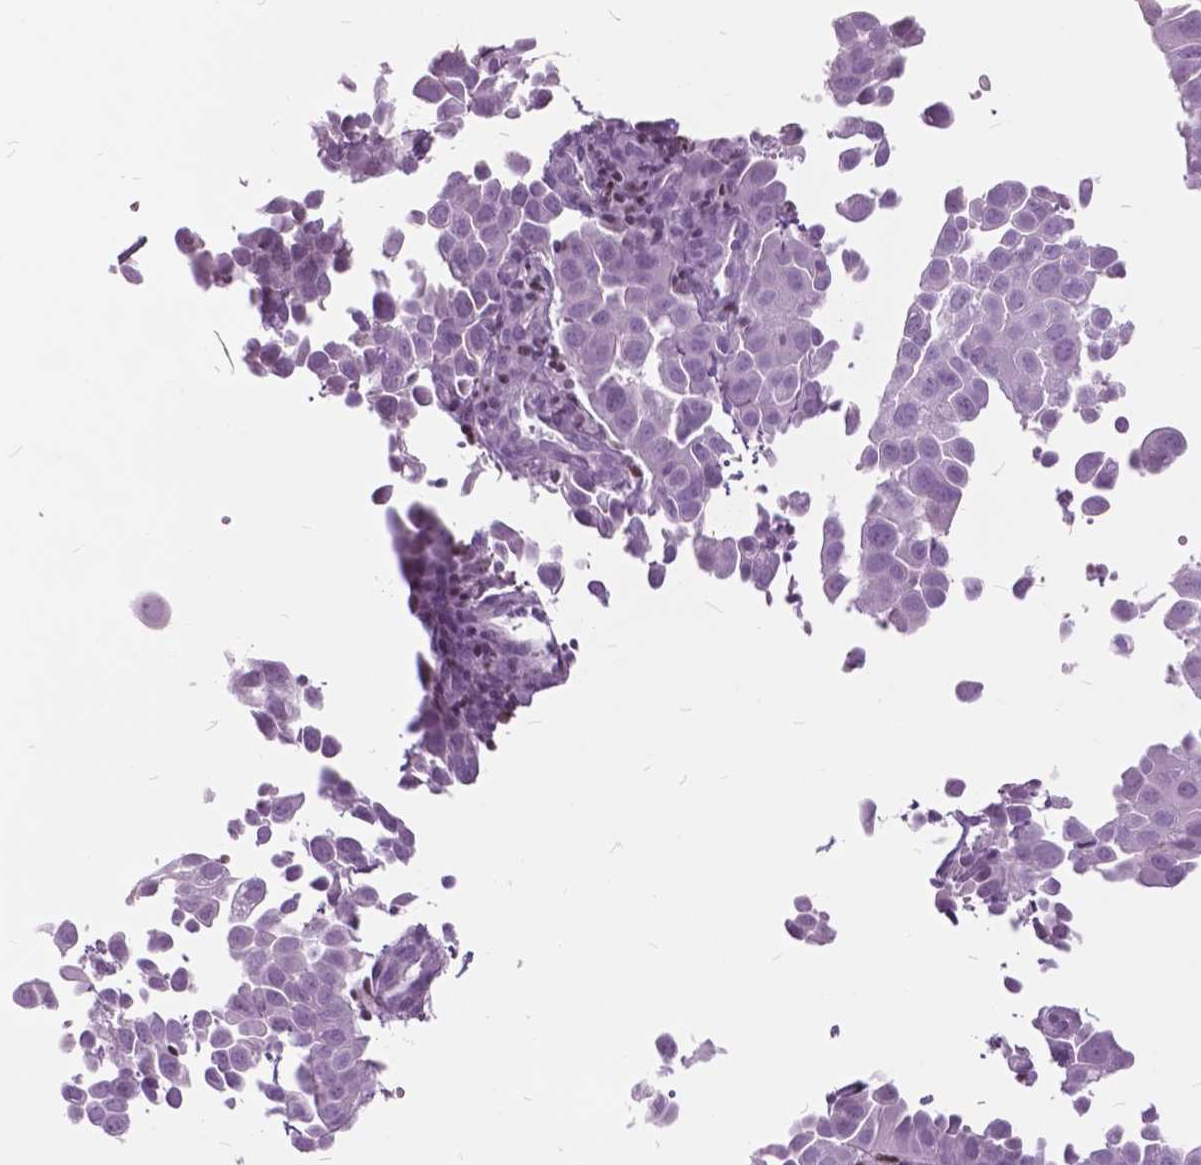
{"staining": {"intensity": "negative", "quantity": "none", "location": "none"}, "tissue": "cervical cancer", "cell_type": "Tumor cells", "image_type": "cancer", "snomed": [{"axis": "morphology", "description": "Squamous cell carcinoma, NOS"}, {"axis": "topography", "description": "Cervix"}], "caption": "Immunohistochemistry photomicrograph of squamous cell carcinoma (cervical) stained for a protein (brown), which displays no expression in tumor cells. Brightfield microscopy of IHC stained with DAB (3,3'-diaminobenzidine) (brown) and hematoxylin (blue), captured at high magnification.", "gene": "SP140", "patient": {"sex": "female", "age": 55}}